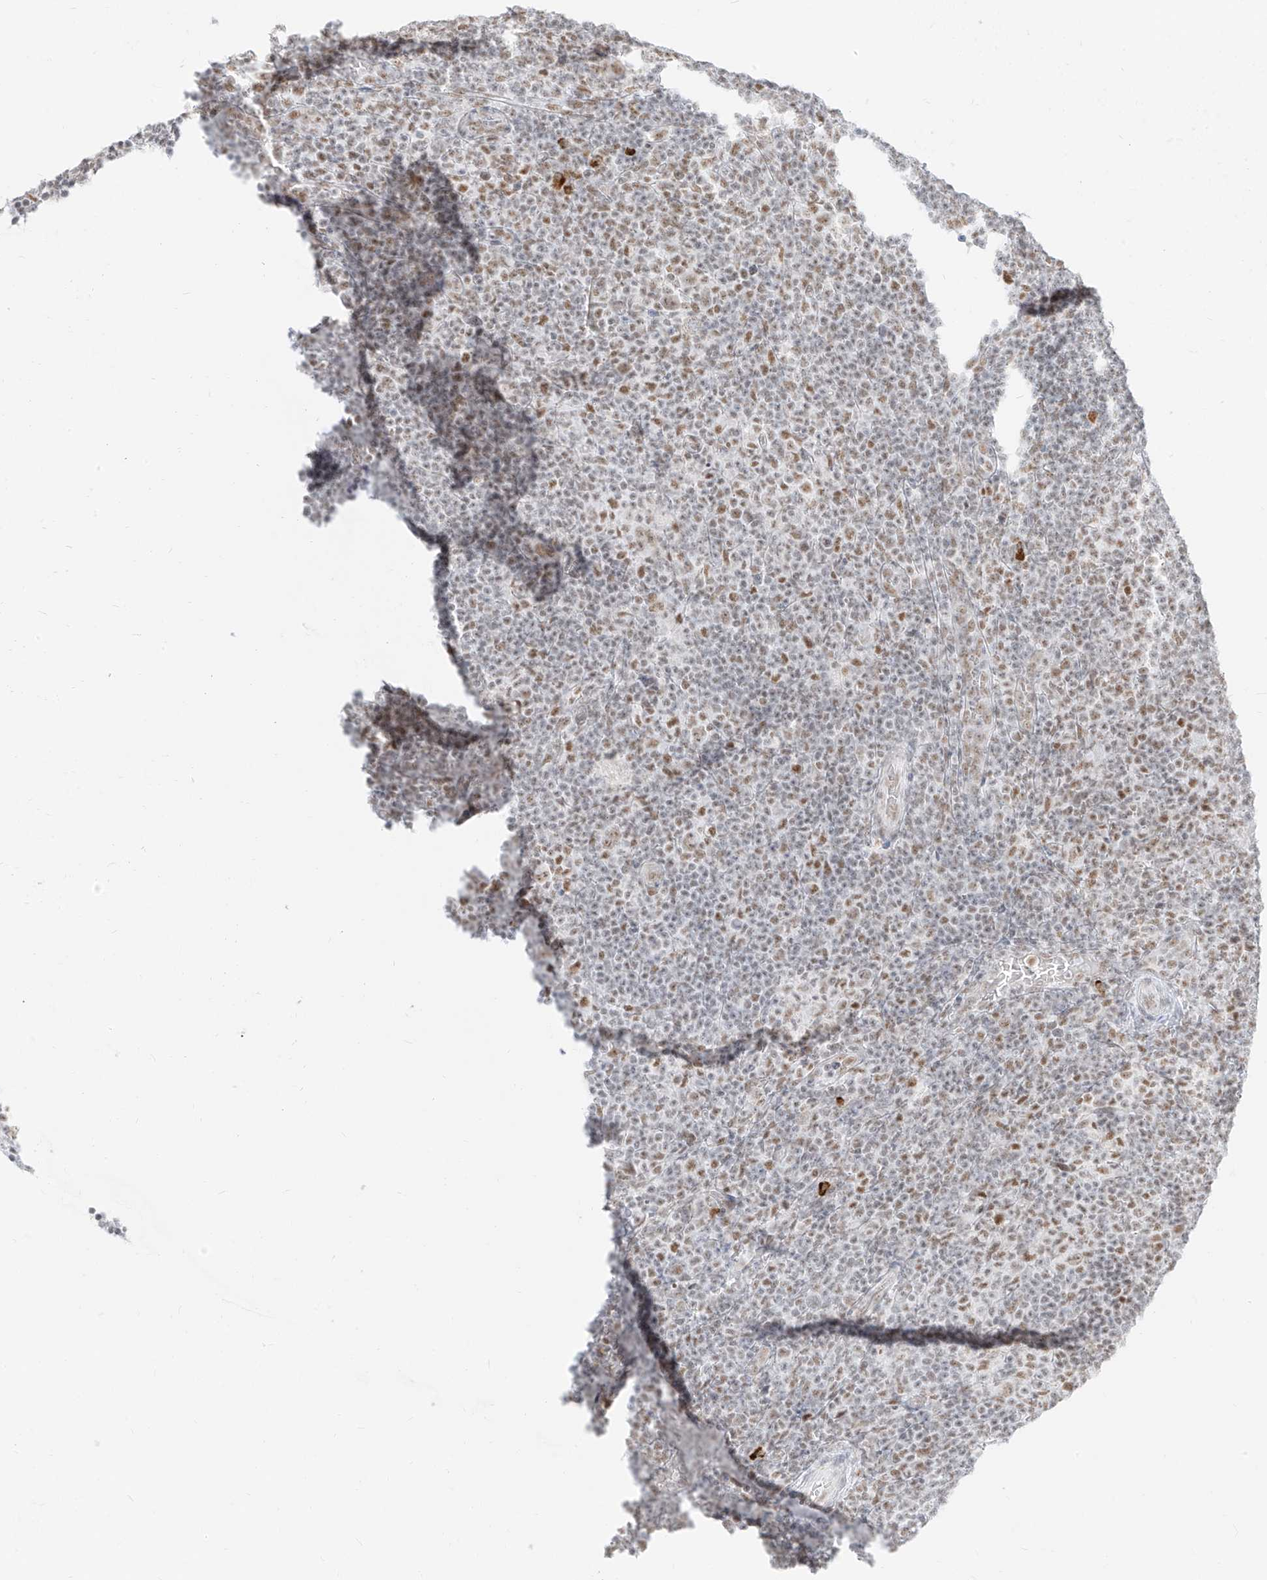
{"staining": {"intensity": "negative", "quantity": "none", "location": "none"}, "tissue": "lymphoma", "cell_type": "Tumor cells", "image_type": "cancer", "snomed": [{"axis": "morphology", "description": "Hodgkin's disease, NOS"}, {"axis": "topography", "description": "Lymph node"}], "caption": "Human Hodgkin's disease stained for a protein using IHC reveals no positivity in tumor cells.", "gene": "SUPT5H", "patient": {"sex": "female", "age": 57}}